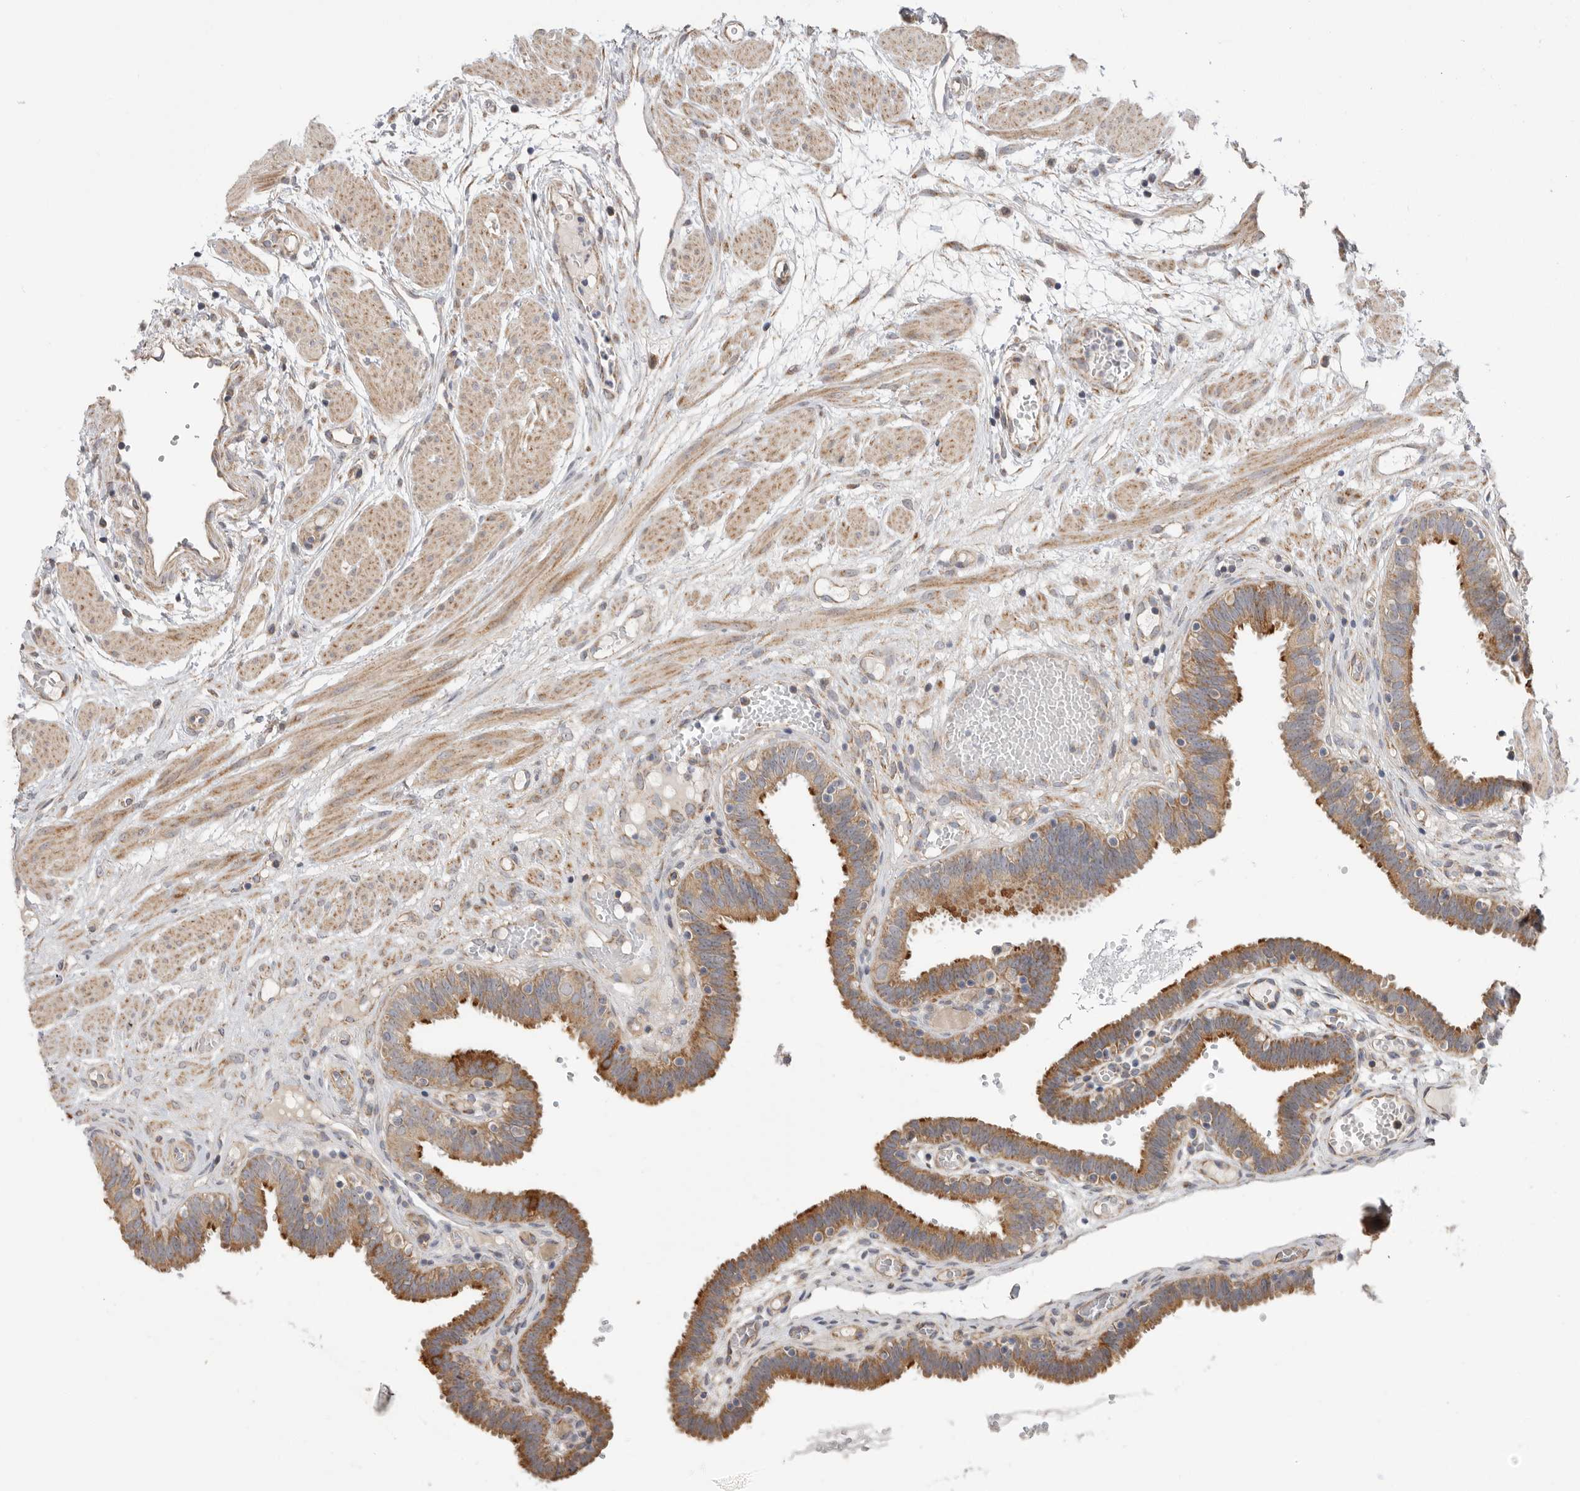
{"staining": {"intensity": "strong", "quantity": ">75%", "location": "cytoplasmic/membranous"}, "tissue": "fallopian tube", "cell_type": "Glandular cells", "image_type": "normal", "snomed": [{"axis": "morphology", "description": "Normal tissue, NOS"}, {"axis": "topography", "description": "Fallopian tube"}, {"axis": "topography", "description": "Placenta"}], "caption": "Protein expression analysis of benign fallopian tube displays strong cytoplasmic/membranous staining in approximately >75% of glandular cells. The protein of interest is stained brown, and the nuclei are stained in blue (DAB (3,3'-diaminobenzidine) IHC with brightfield microscopy, high magnification).", "gene": "MTFR1L", "patient": {"sex": "female", "age": 32}}